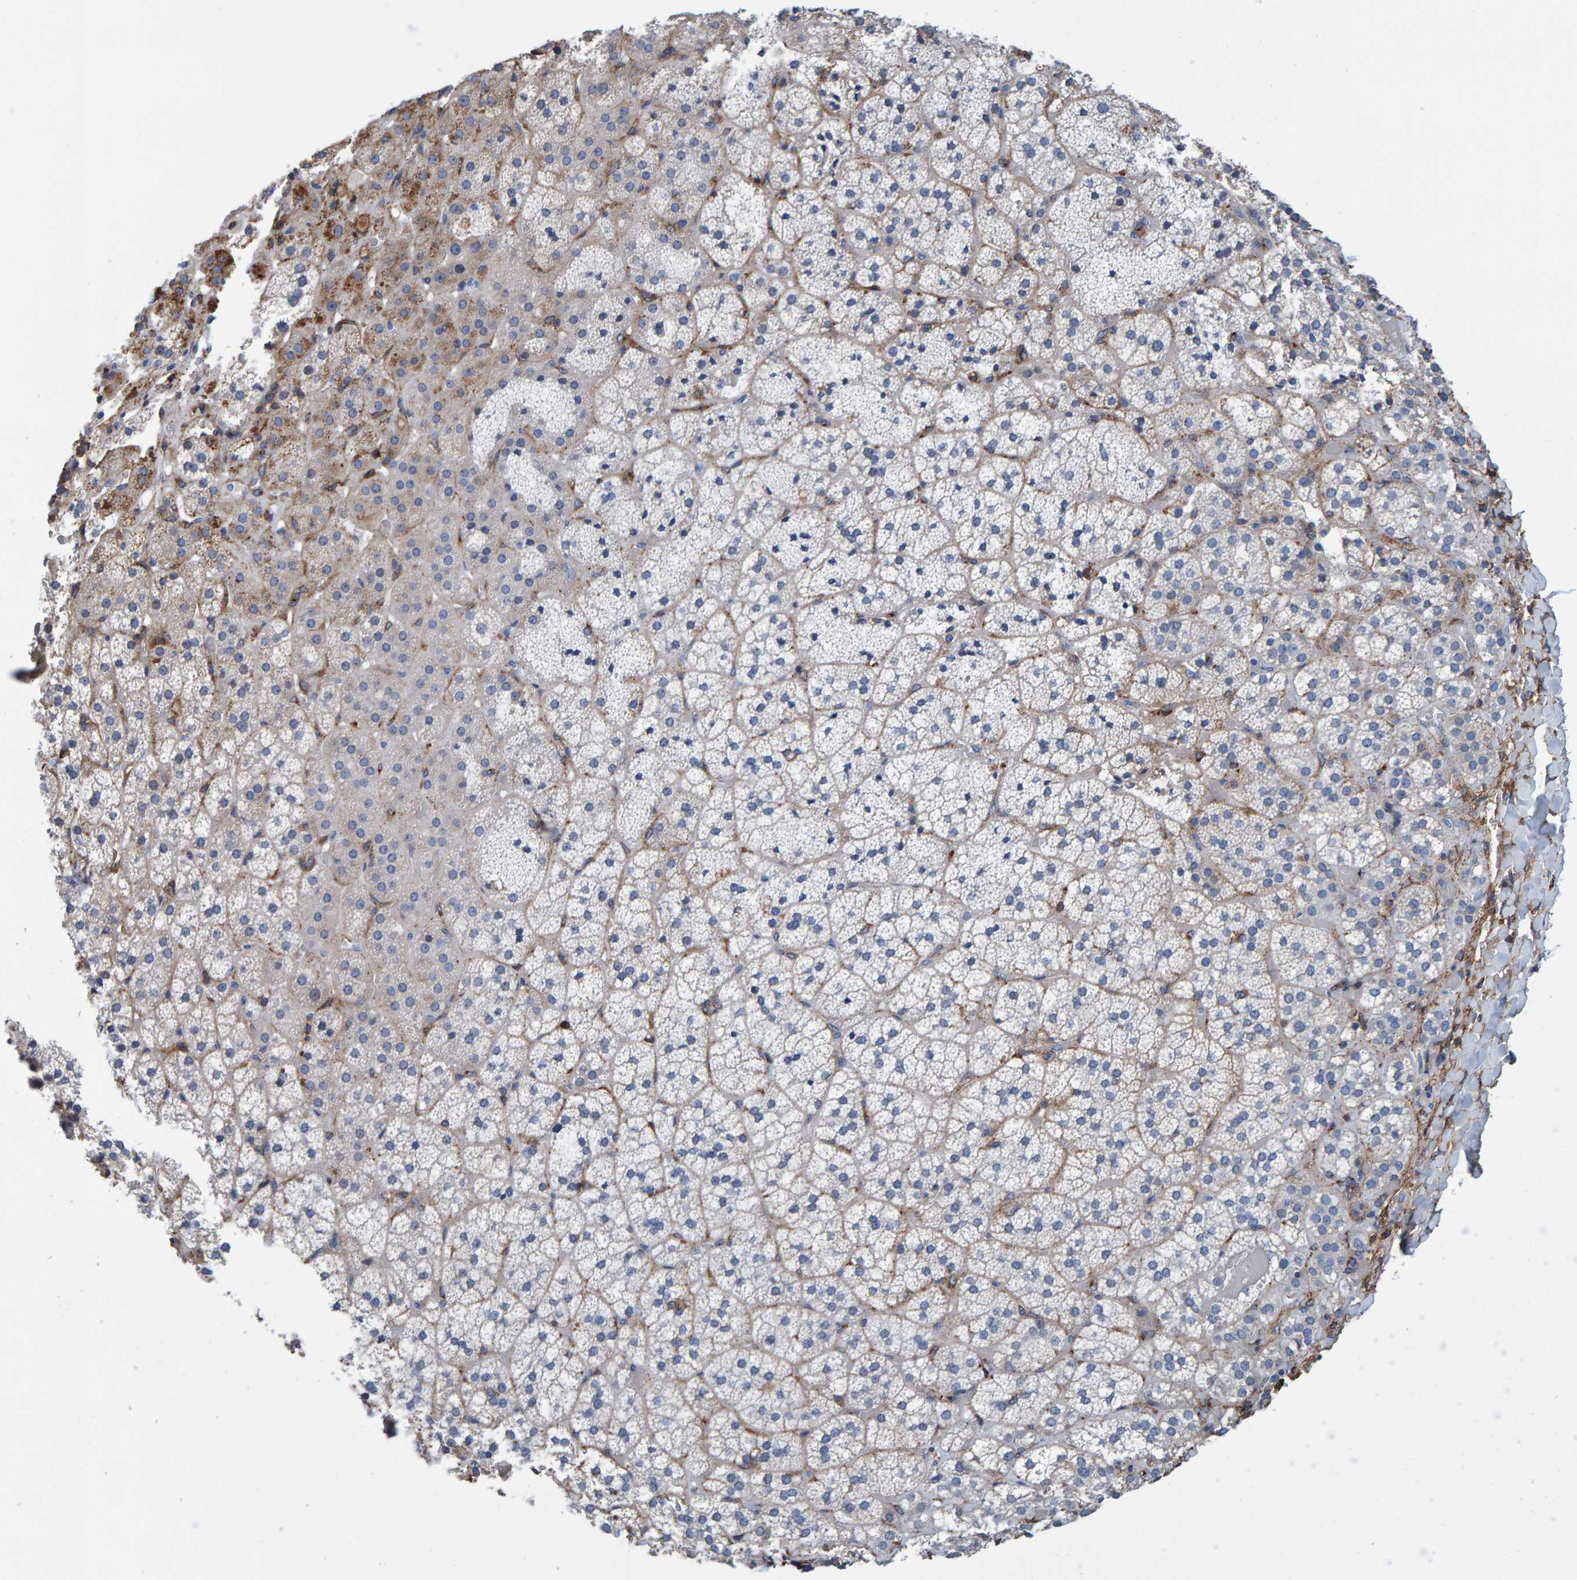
{"staining": {"intensity": "negative", "quantity": "none", "location": "none"}, "tissue": "adrenal gland", "cell_type": "Glandular cells", "image_type": "normal", "snomed": [{"axis": "morphology", "description": "Normal tissue, NOS"}, {"axis": "topography", "description": "Adrenal gland"}], "caption": "Photomicrograph shows no protein staining in glandular cells of benign adrenal gland. Brightfield microscopy of immunohistochemistry stained with DAB (3,3'-diaminobenzidine) (brown) and hematoxylin (blue), captured at high magnification.", "gene": "LRP1", "patient": {"sex": "female", "age": 44}}